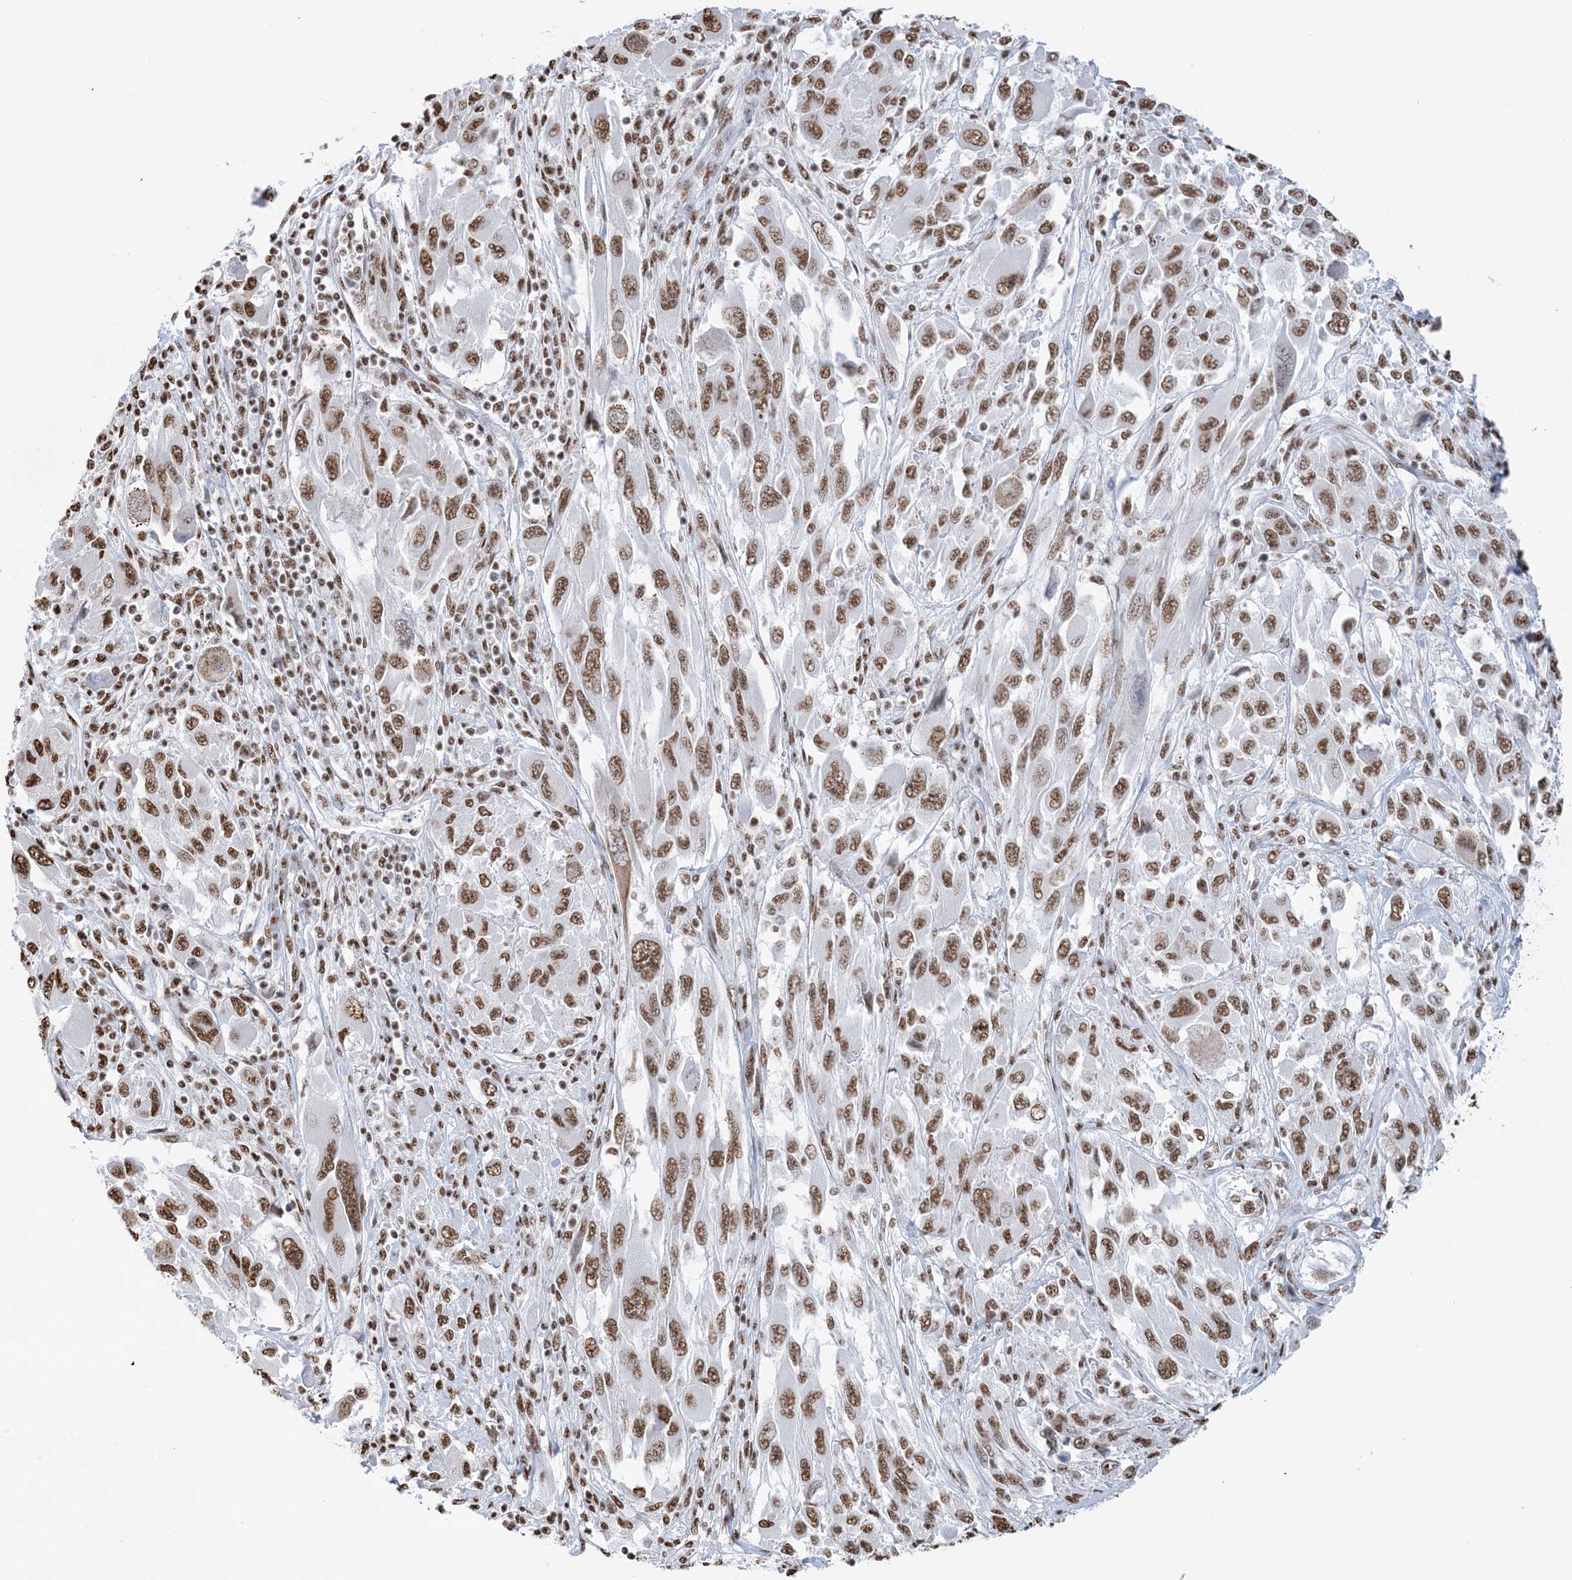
{"staining": {"intensity": "moderate", "quantity": ">75%", "location": "nuclear"}, "tissue": "melanoma", "cell_type": "Tumor cells", "image_type": "cancer", "snomed": [{"axis": "morphology", "description": "Malignant melanoma, NOS"}, {"axis": "topography", "description": "Skin"}], "caption": "Melanoma stained with immunohistochemistry (IHC) reveals moderate nuclear staining in about >75% of tumor cells.", "gene": "ZNF792", "patient": {"sex": "female", "age": 91}}